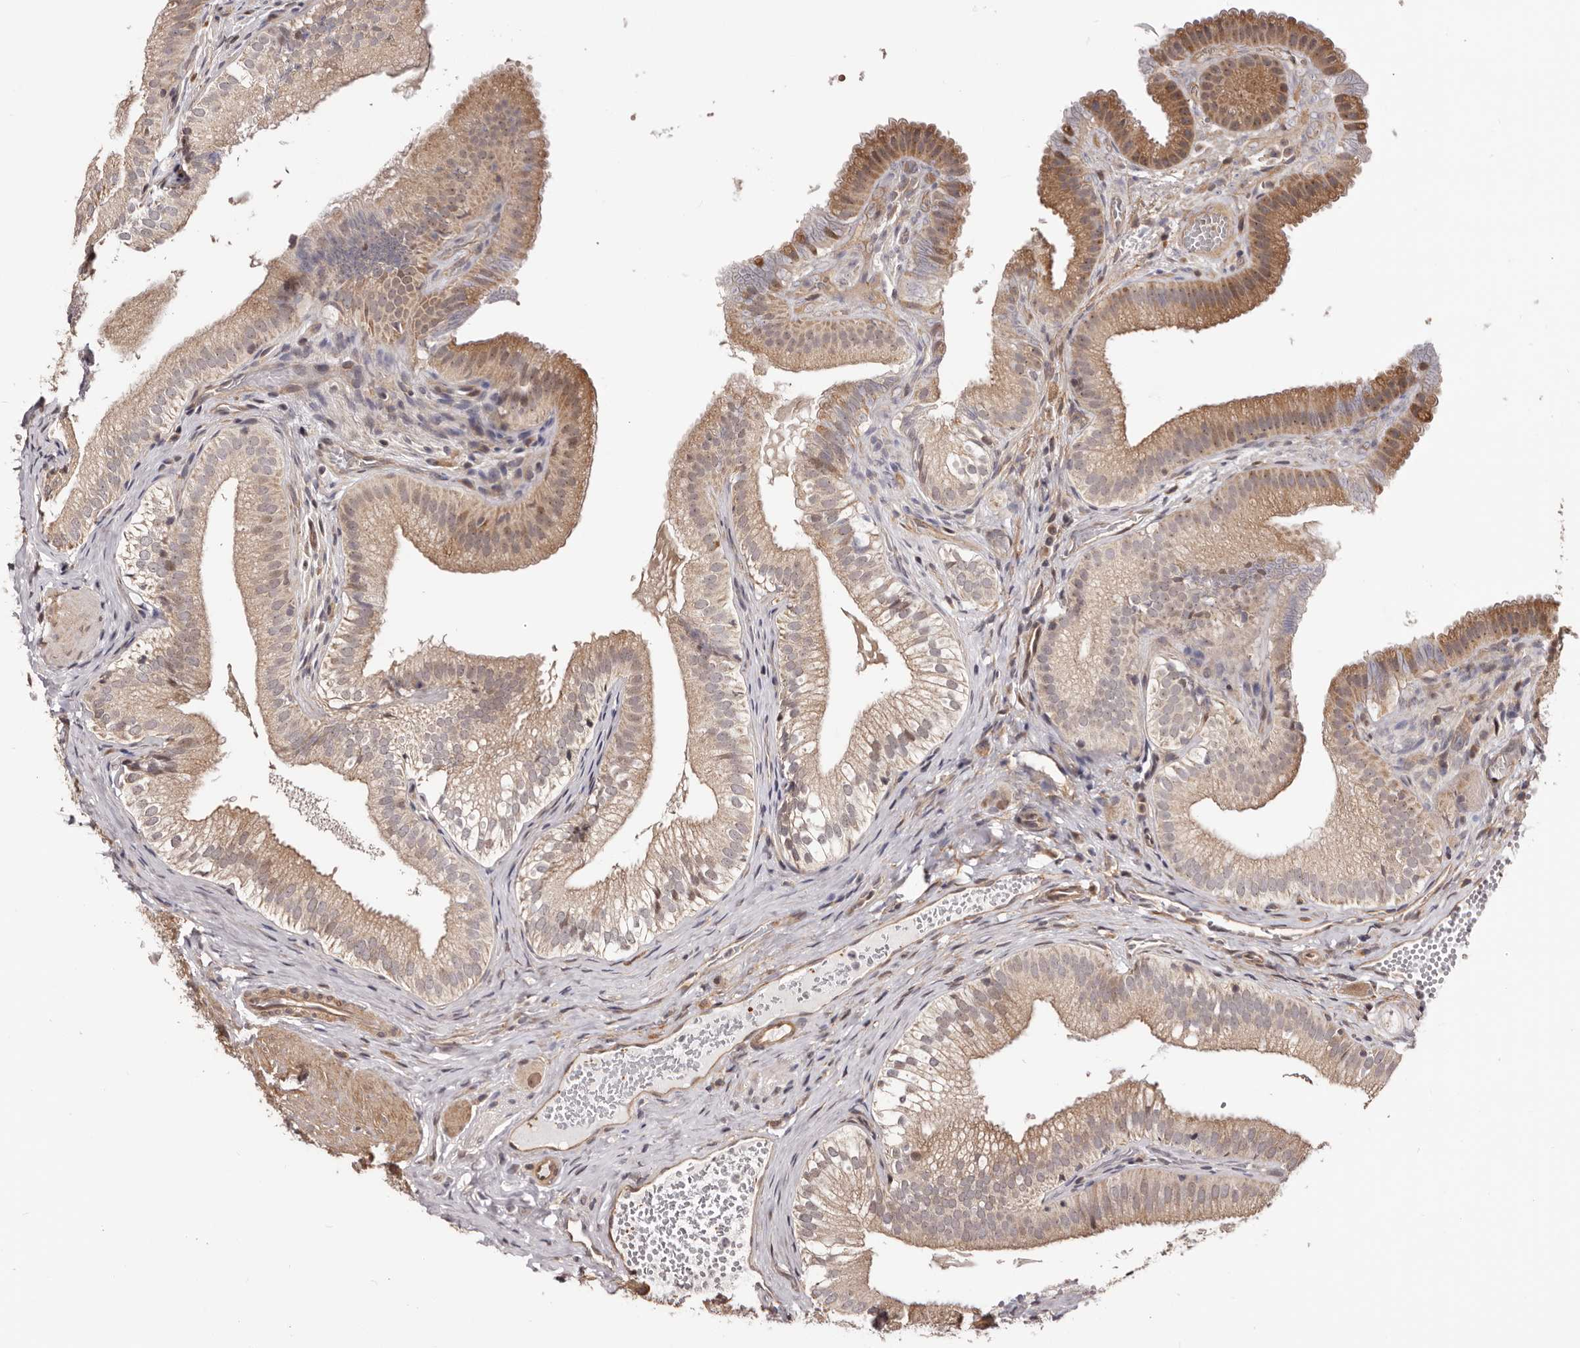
{"staining": {"intensity": "moderate", "quantity": ">75%", "location": "cytoplasmic/membranous,nuclear"}, "tissue": "gallbladder", "cell_type": "Glandular cells", "image_type": "normal", "snomed": [{"axis": "morphology", "description": "Normal tissue, NOS"}, {"axis": "topography", "description": "Gallbladder"}], "caption": "Protein positivity by immunohistochemistry reveals moderate cytoplasmic/membranous,nuclear positivity in about >75% of glandular cells in unremarkable gallbladder.", "gene": "NOL12", "patient": {"sex": "female", "age": 30}}